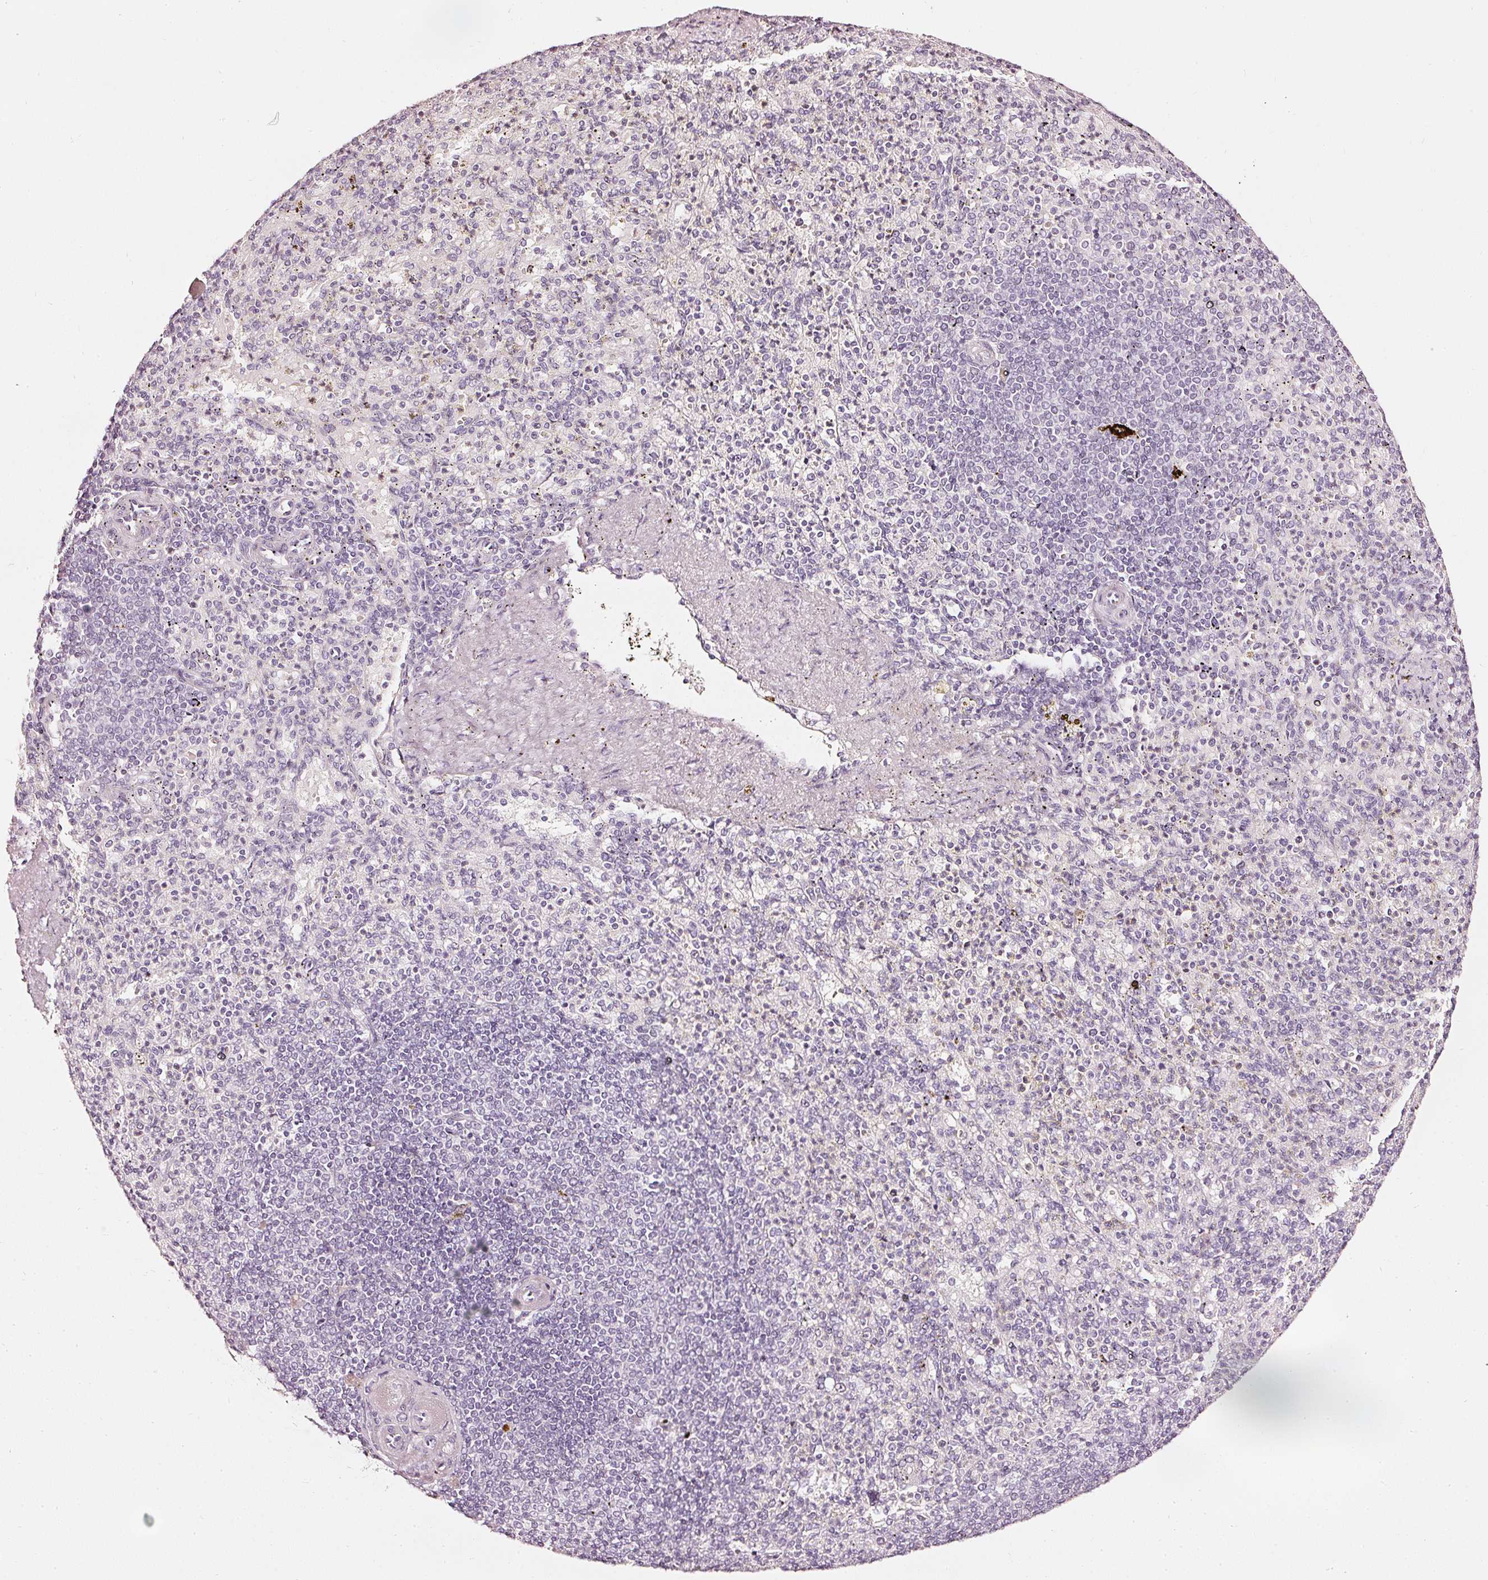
{"staining": {"intensity": "negative", "quantity": "none", "location": "none"}, "tissue": "spleen", "cell_type": "Cells in red pulp", "image_type": "normal", "snomed": [{"axis": "morphology", "description": "Normal tissue, NOS"}, {"axis": "topography", "description": "Spleen"}], "caption": "A photomicrograph of spleen stained for a protein exhibits no brown staining in cells in red pulp. (Stains: DAB (3,3'-diaminobenzidine) immunohistochemistry with hematoxylin counter stain, Microscopy: brightfield microscopy at high magnification).", "gene": "CNP", "patient": {"sex": "female", "age": 74}}